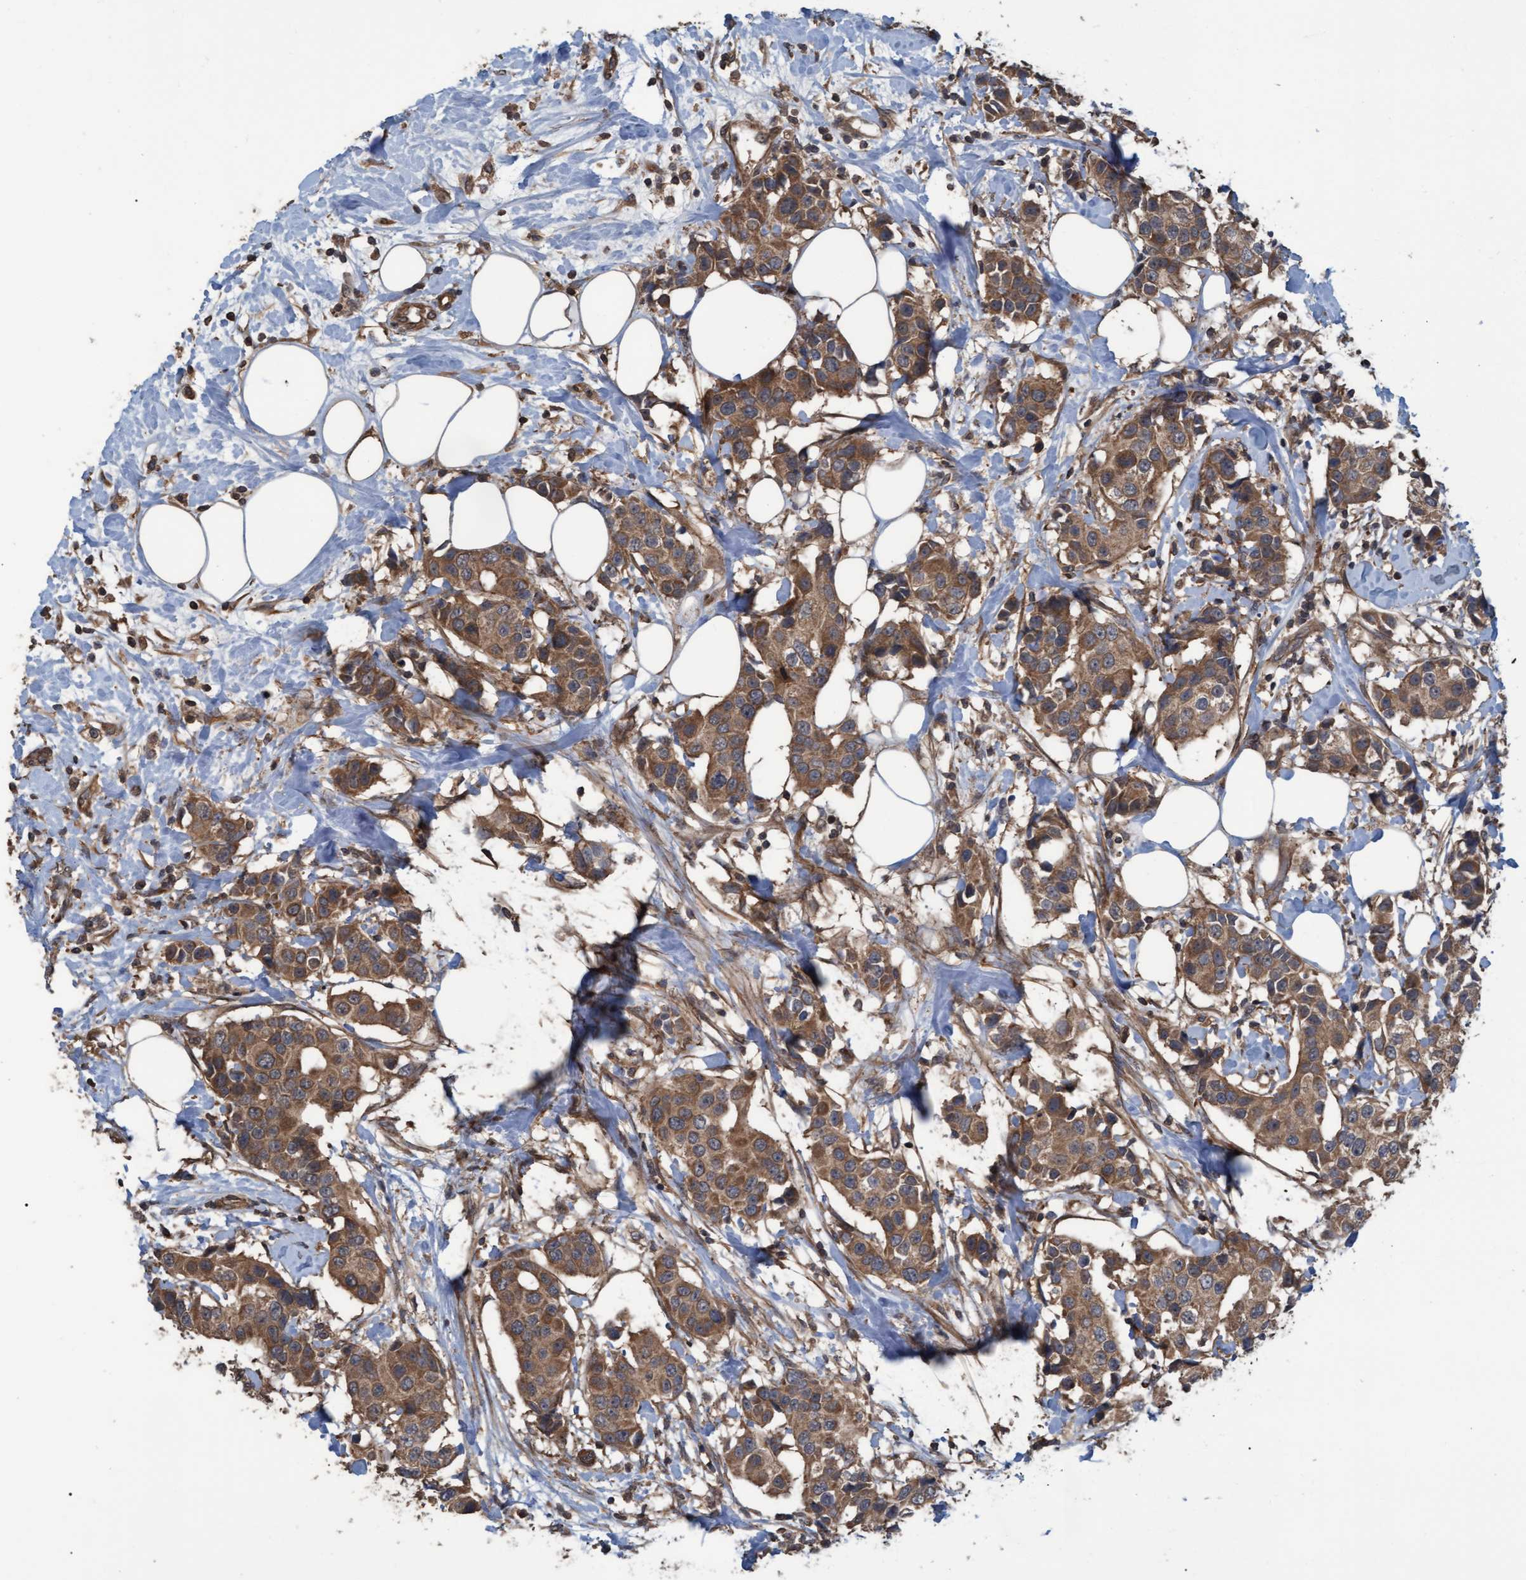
{"staining": {"intensity": "moderate", "quantity": ">75%", "location": "cytoplasmic/membranous"}, "tissue": "breast cancer", "cell_type": "Tumor cells", "image_type": "cancer", "snomed": [{"axis": "morphology", "description": "Normal tissue, NOS"}, {"axis": "morphology", "description": "Duct carcinoma"}, {"axis": "topography", "description": "Breast"}], "caption": "There is medium levels of moderate cytoplasmic/membranous staining in tumor cells of breast cancer (infiltrating ductal carcinoma), as demonstrated by immunohistochemical staining (brown color).", "gene": "GGT6", "patient": {"sex": "female", "age": 39}}